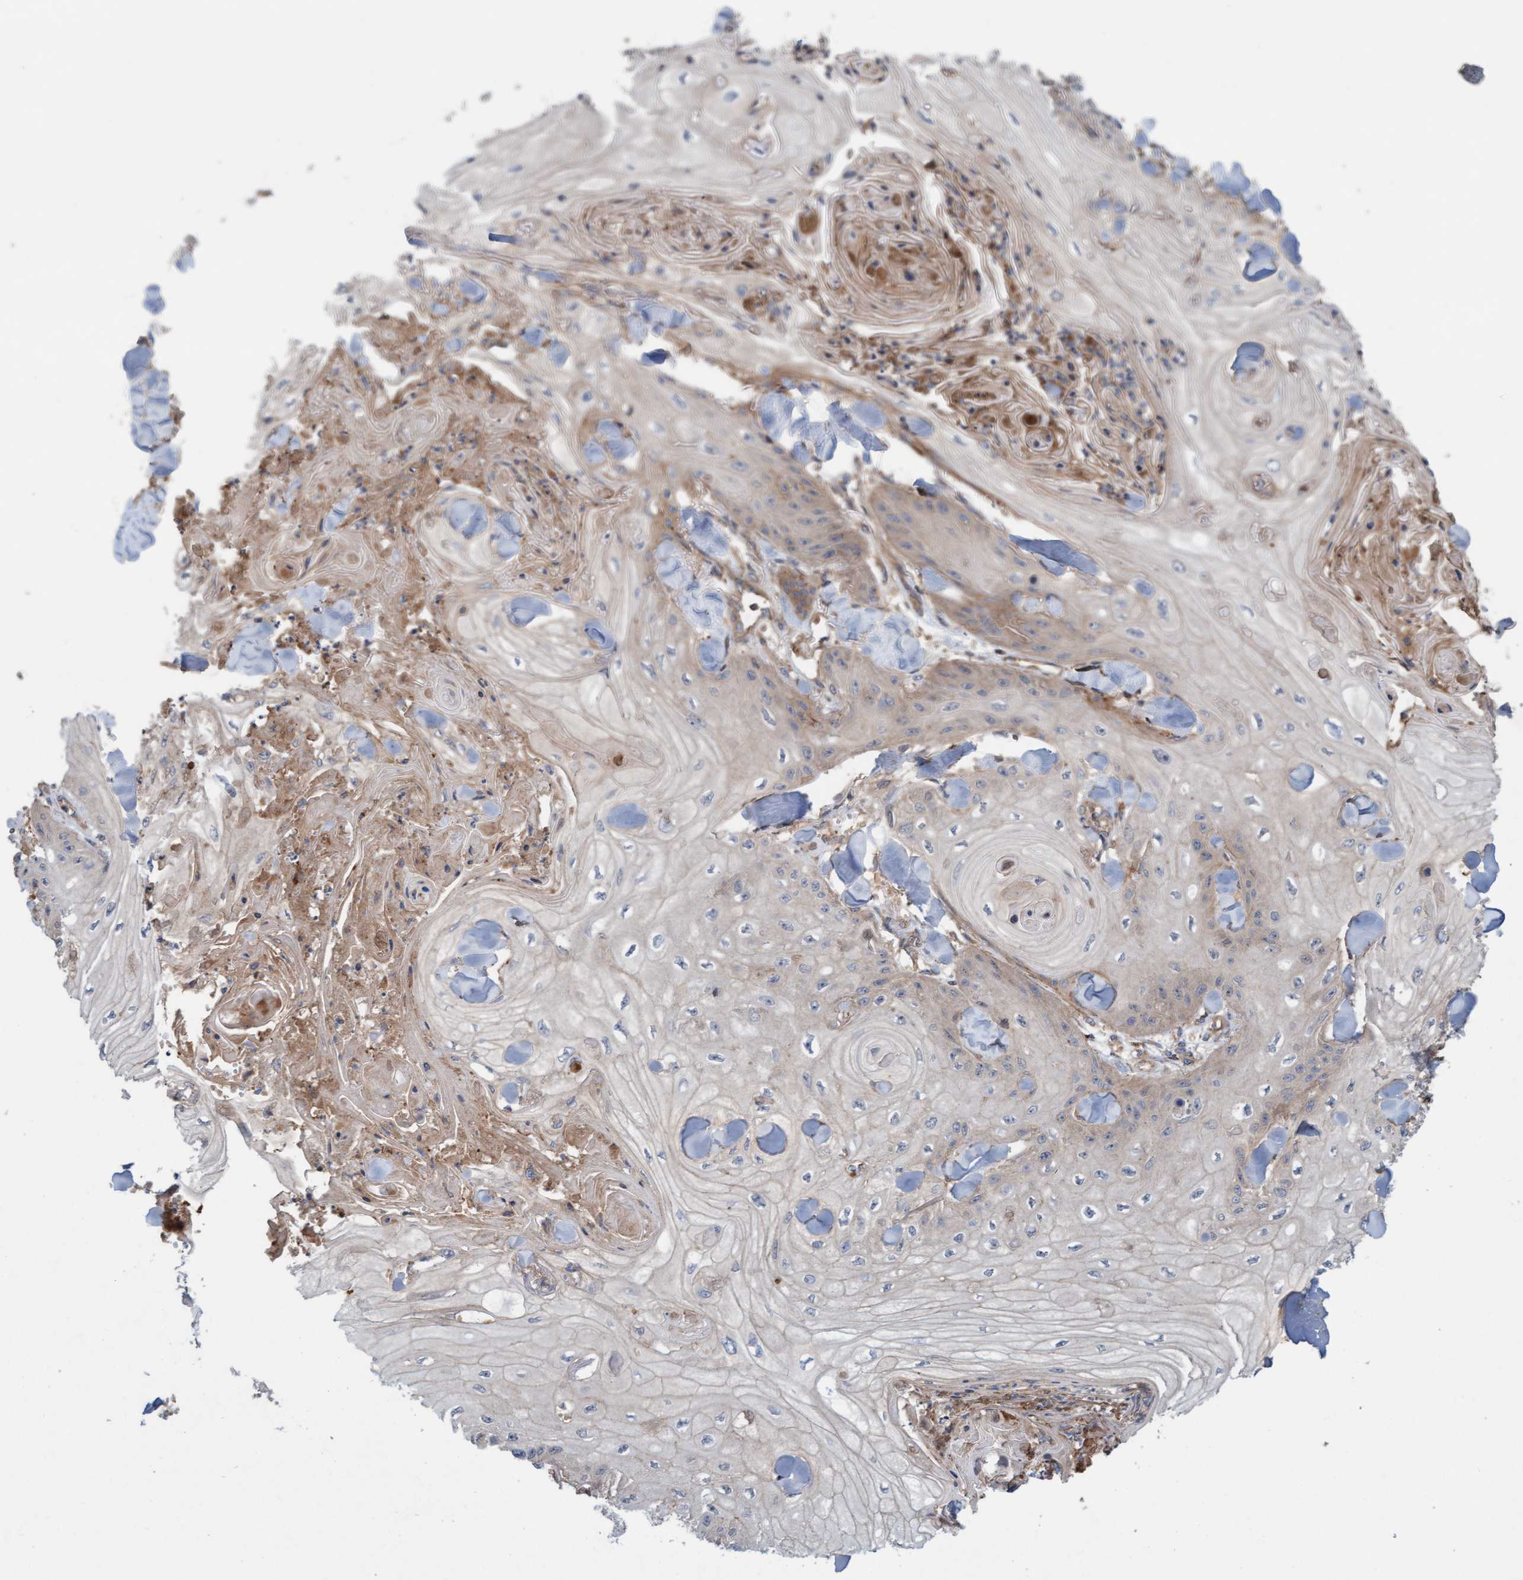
{"staining": {"intensity": "weak", "quantity": "25%-75%", "location": "cytoplasmic/membranous"}, "tissue": "skin cancer", "cell_type": "Tumor cells", "image_type": "cancer", "snomed": [{"axis": "morphology", "description": "Squamous cell carcinoma, NOS"}, {"axis": "topography", "description": "Skin"}], "caption": "Protein expression analysis of human skin cancer (squamous cell carcinoma) reveals weak cytoplasmic/membranous expression in approximately 25%-75% of tumor cells.", "gene": "ERAL1", "patient": {"sex": "male", "age": 74}}